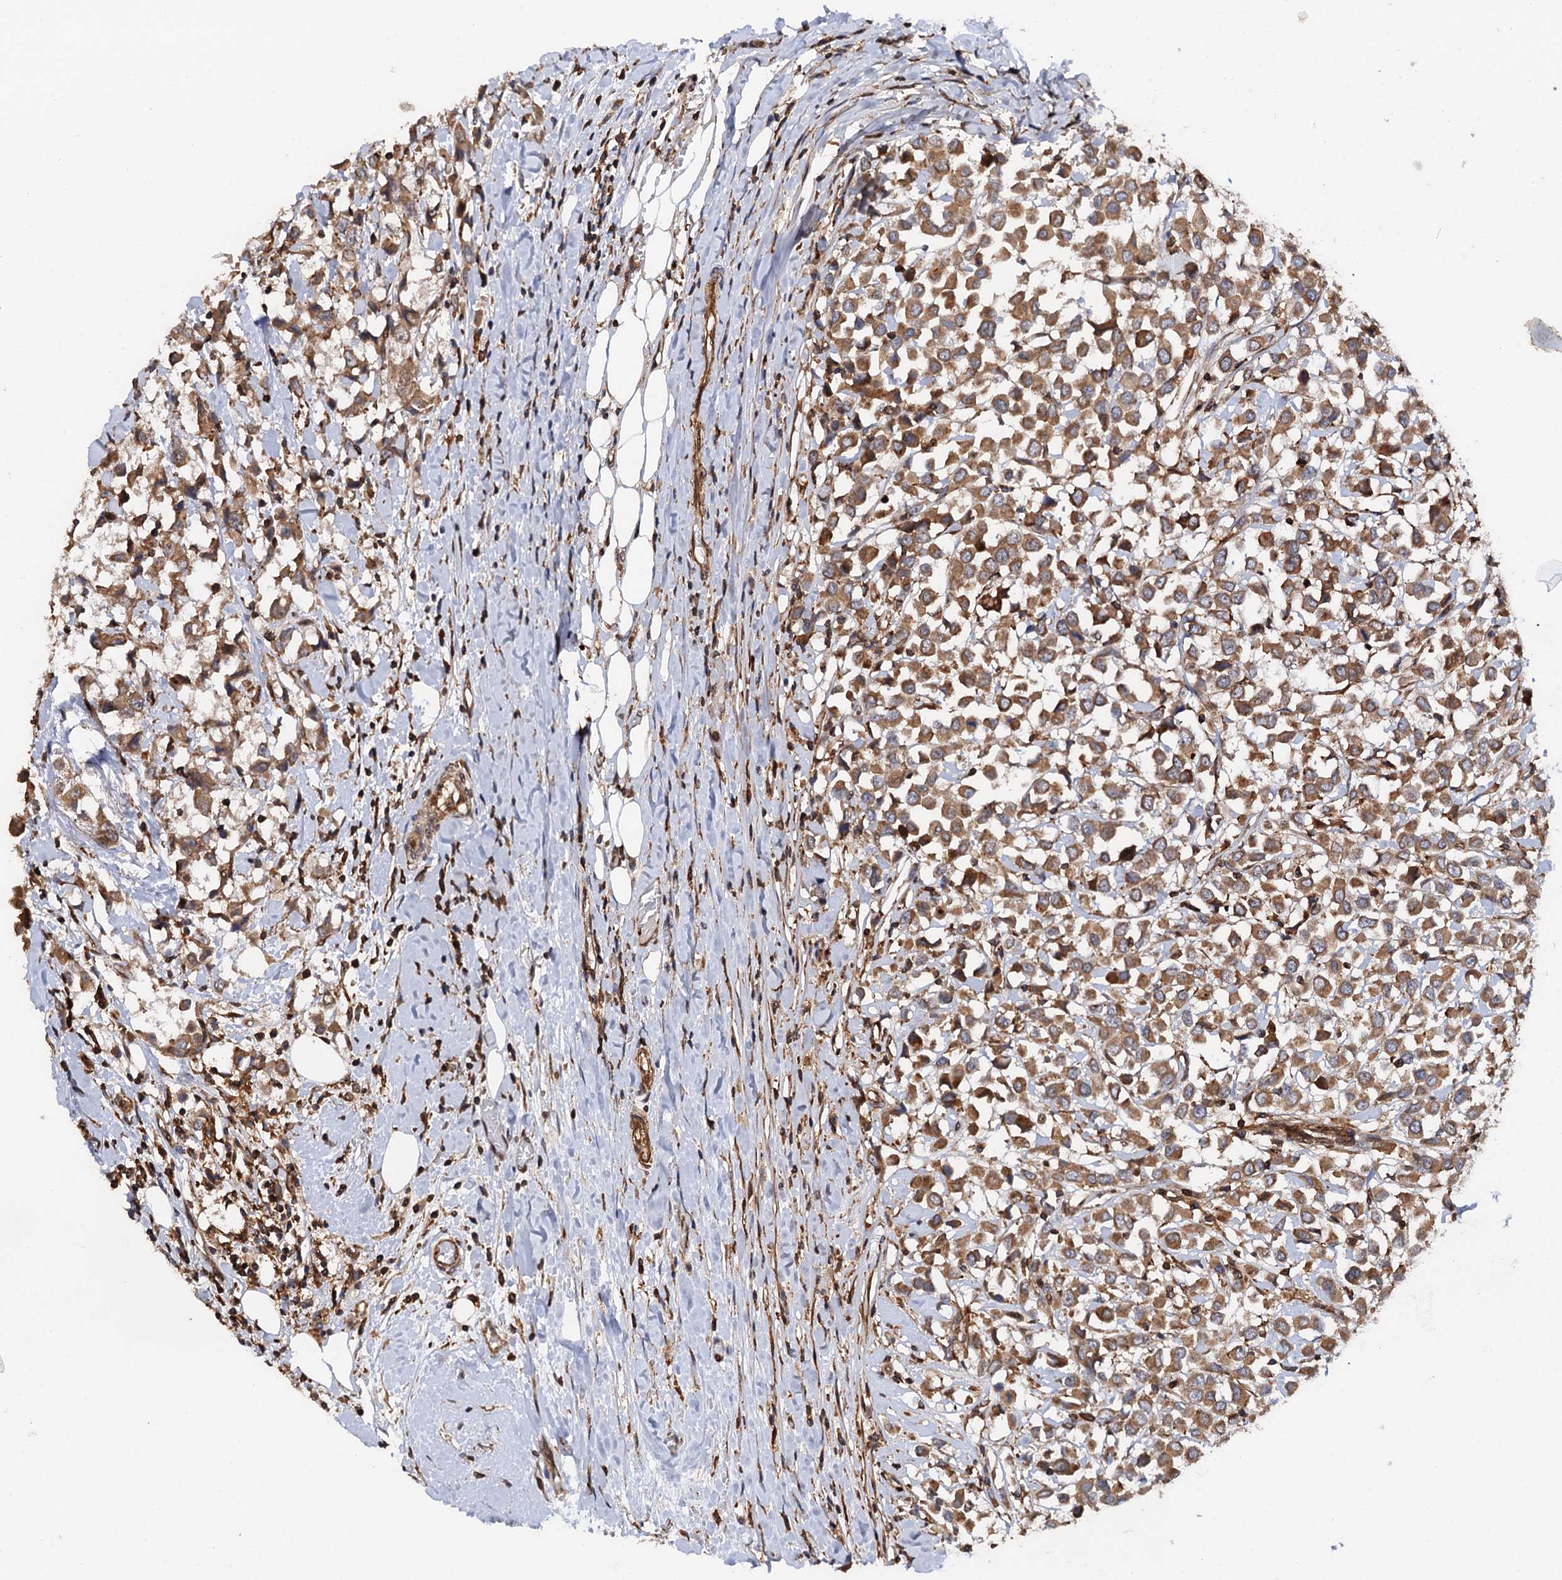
{"staining": {"intensity": "moderate", "quantity": ">75%", "location": "cytoplasmic/membranous"}, "tissue": "breast cancer", "cell_type": "Tumor cells", "image_type": "cancer", "snomed": [{"axis": "morphology", "description": "Duct carcinoma"}, {"axis": "topography", "description": "Breast"}], "caption": "Immunohistochemical staining of human breast cancer (intraductal carcinoma) displays medium levels of moderate cytoplasmic/membranous protein positivity in about >75% of tumor cells.", "gene": "BORA", "patient": {"sex": "female", "age": 61}}